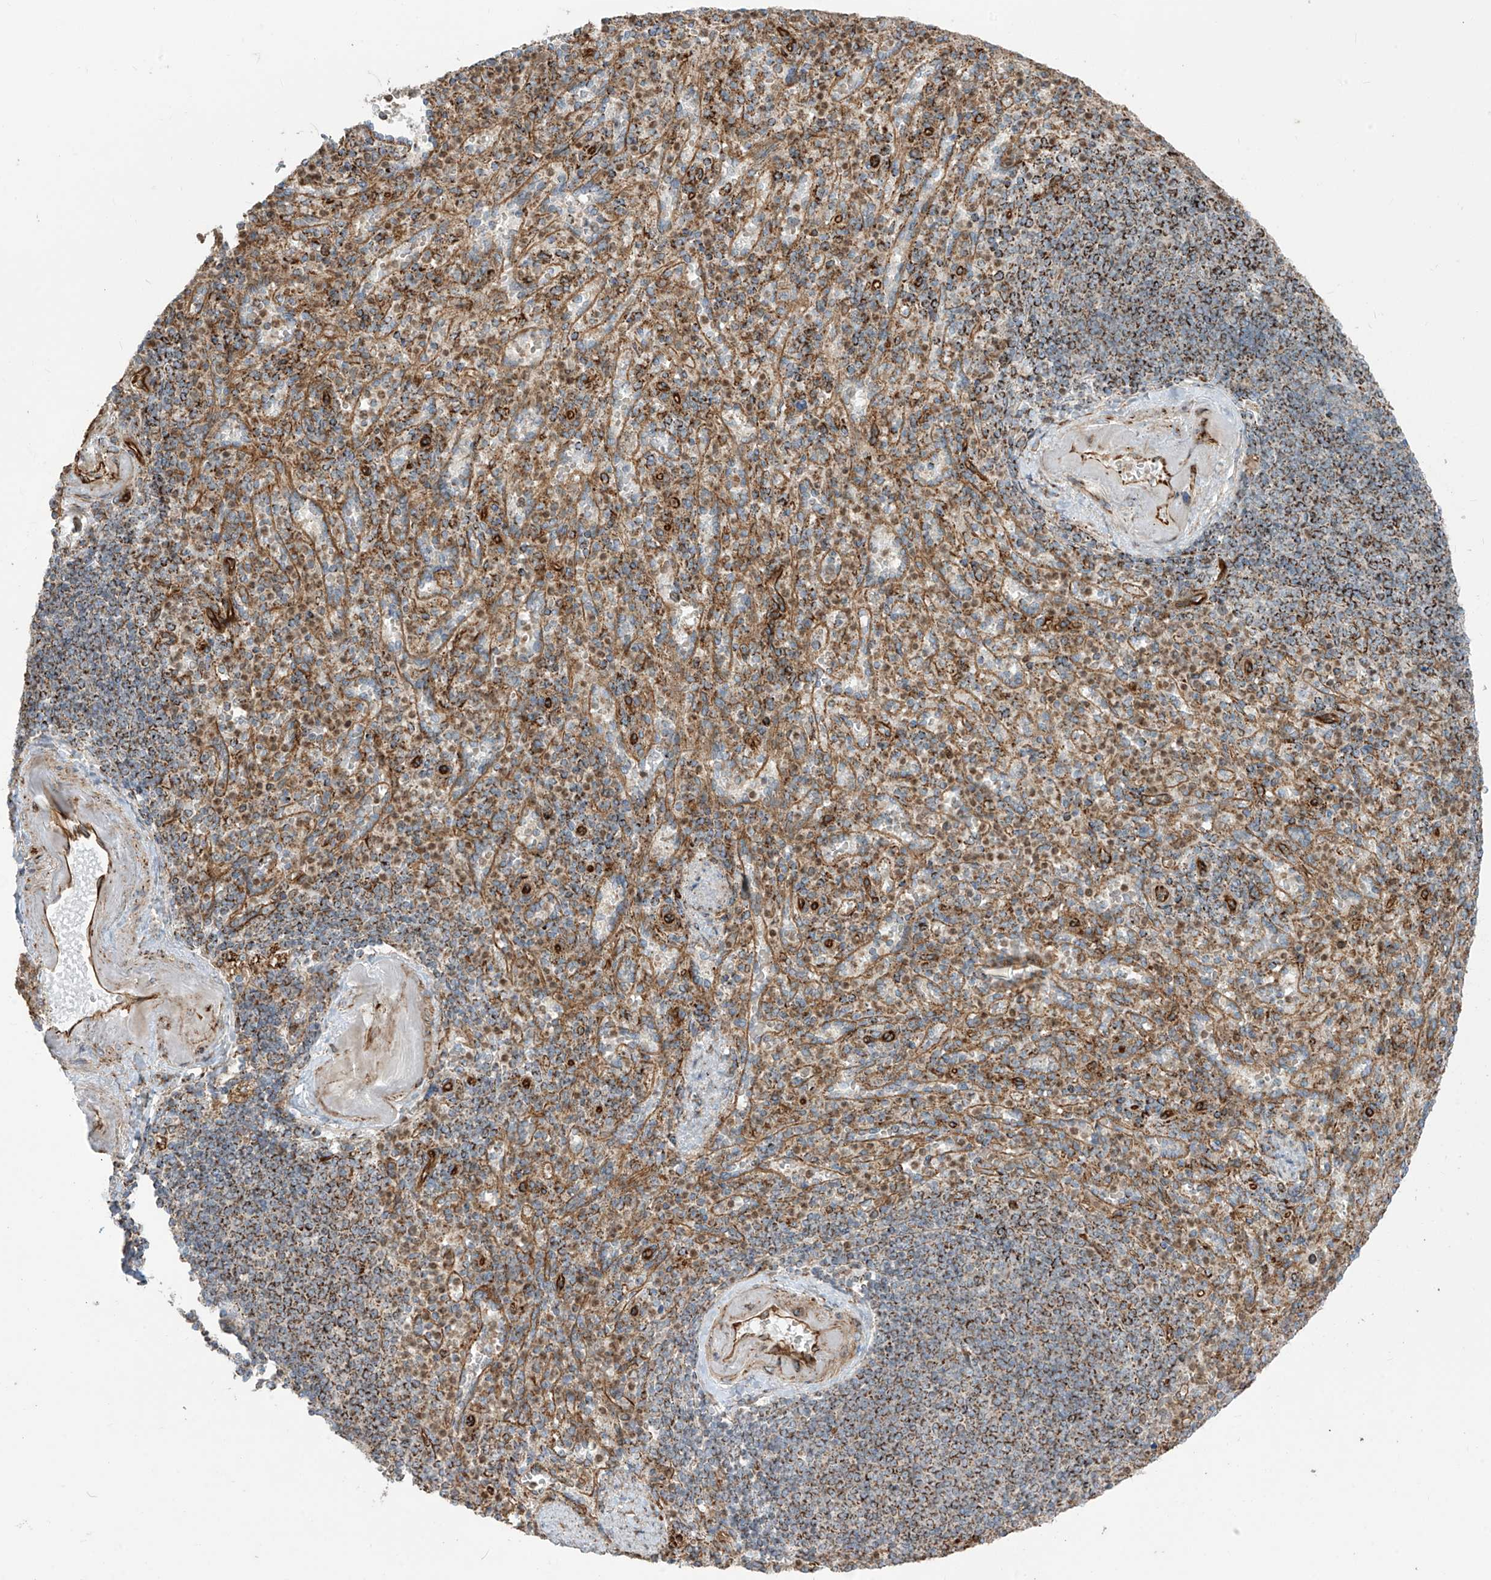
{"staining": {"intensity": "moderate", "quantity": "25%-75%", "location": "cytoplasmic/membranous"}, "tissue": "spleen", "cell_type": "Cells in red pulp", "image_type": "normal", "snomed": [{"axis": "morphology", "description": "Normal tissue, NOS"}, {"axis": "topography", "description": "Spleen"}], "caption": "Moderate cytoplasmic/membranous positivity is identified in about 25%-75% of cells in red pulp in normal spleen. (DAB IHC, brown staining for protein, blue staining for nuclei).", "gene": "EIF5B", "patient": {"sex": "female", "age": 74}}